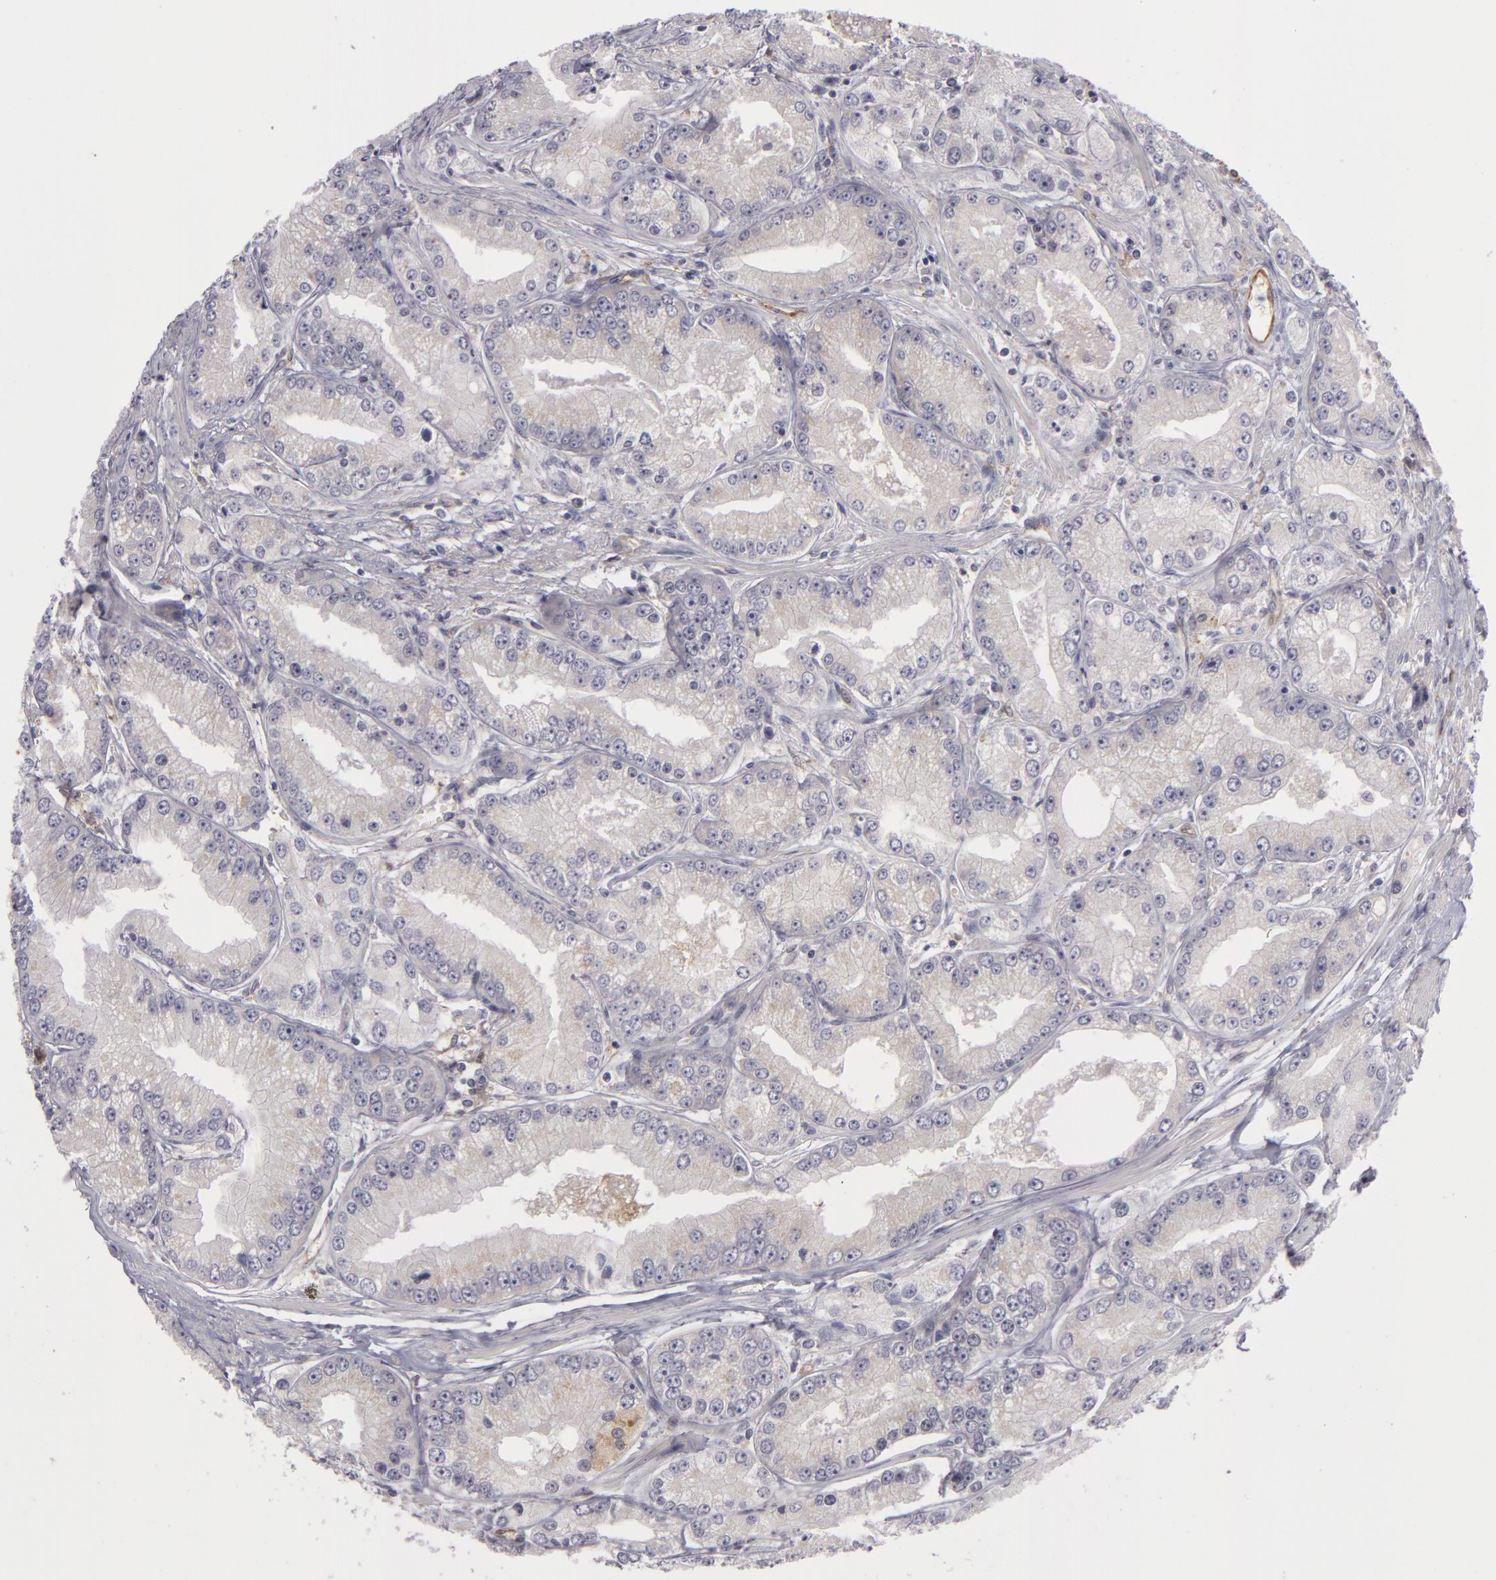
{"staining": {"intensity": "negative", "quantity": "none", "location": "none"}, "tissue": "prostate cancer", "cell_type": "Tumor cells", "image_type": "cancer", "snomed": [{"axis": "morphology", "description": "Adenocarcinoma, Medium grade"}, {"axis": "topography", "description": "Prostate"}], "caption": "Tumor cells are negative for protein expression in human prostate cancer (medium-grade adenocarcinoma).", "gene": "ZNF229", "patient": {"sex": "male", "age": 72}}